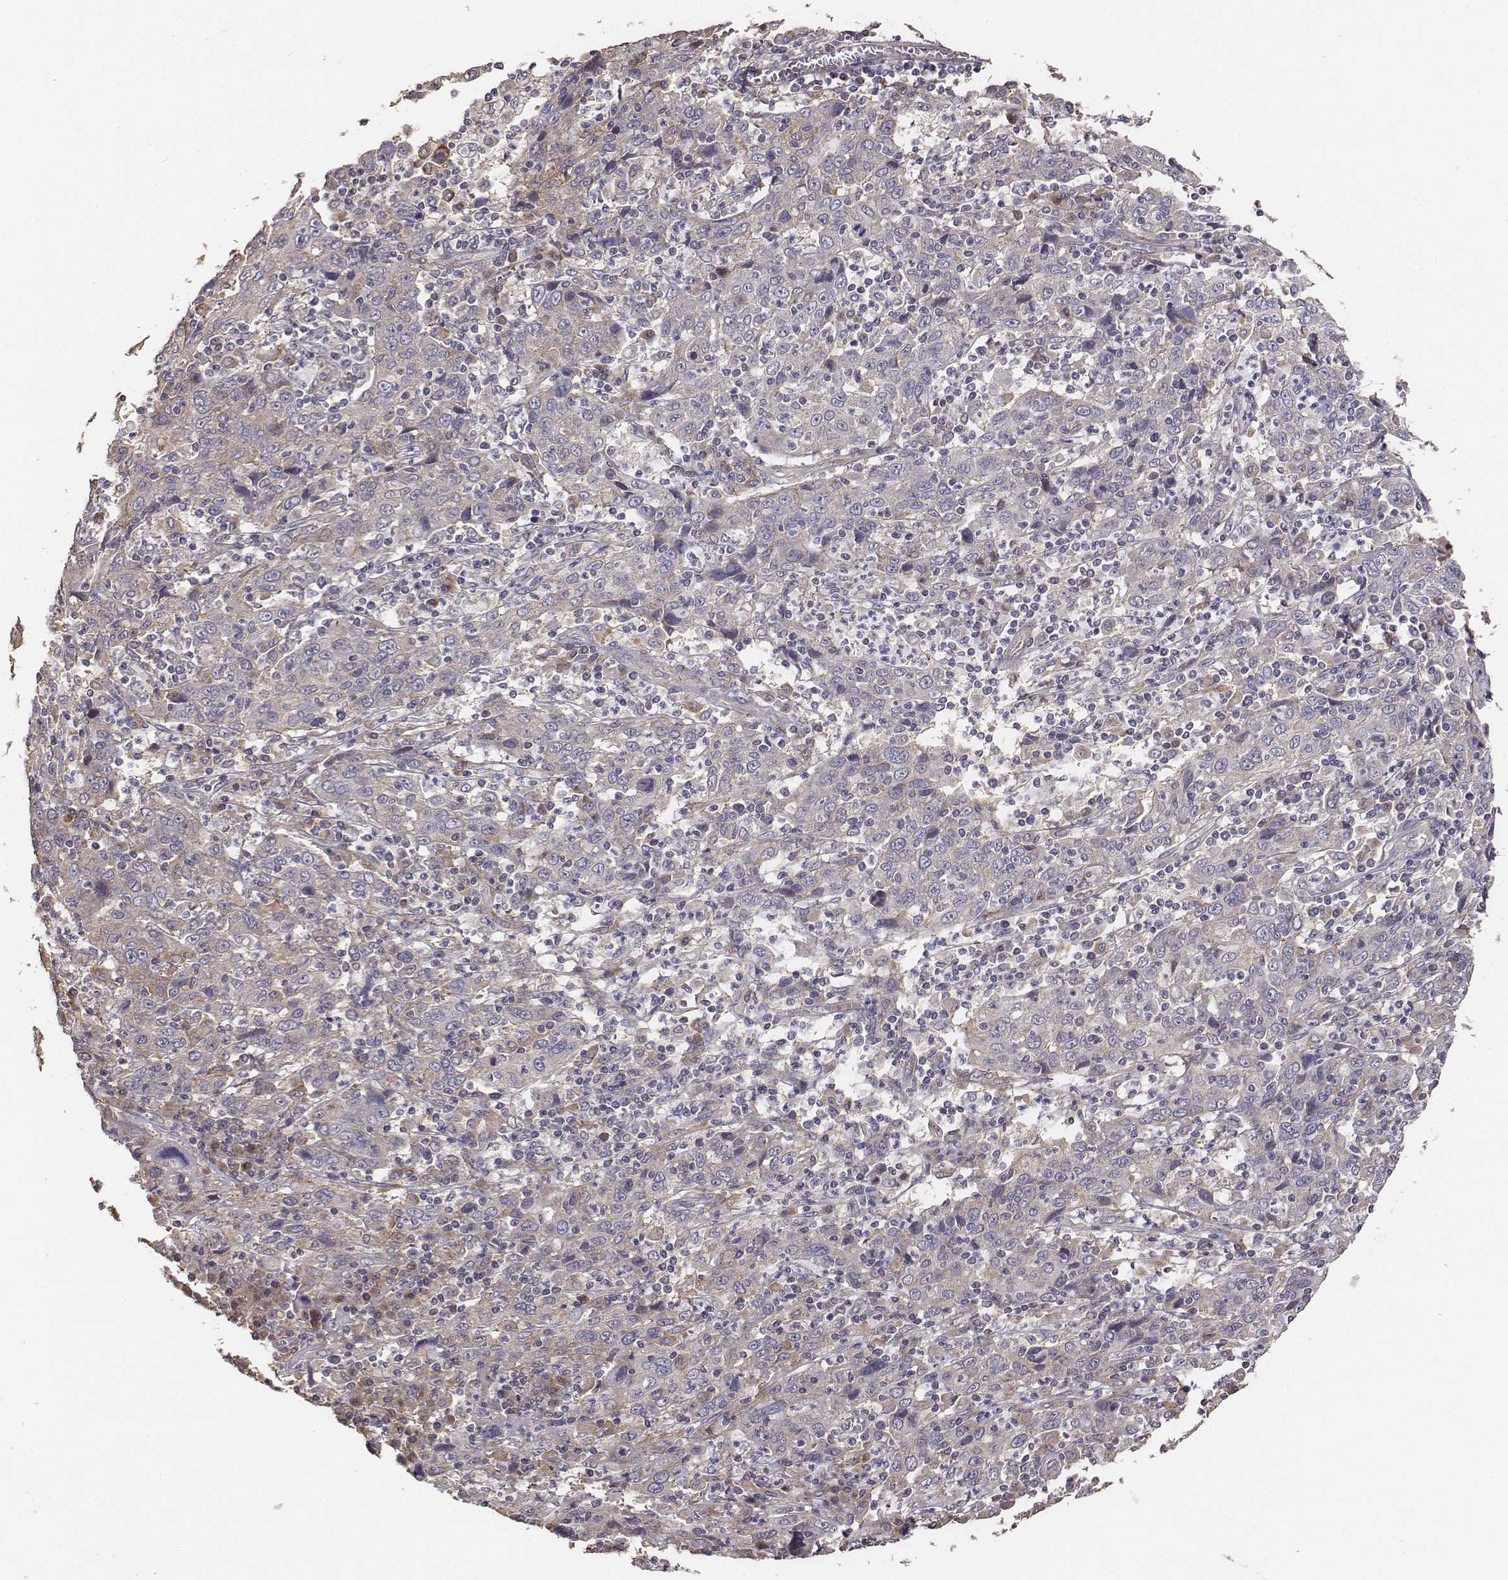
{"staining": {"intensity": "weak", "quantity": ">75%", "location": "cytoplasmic/membranous"}, "tissue": "cervical cancer", "cell_type": "Tumor cells", "image_type": "cancer", "snomed": [{"axis": "morphology", "description": "Squamous cell carcinoma, NOS"}, {"axis": "topography", "description": "Cervix"}], "caption": "A brown stain highlights weak cytoplasmic/membranous staining of a protein in human cervical cancer (squamous cell carcinoma) tumor cells.", "gene": "AP1B1", "patient": {"sex": "female", "age": 46}}